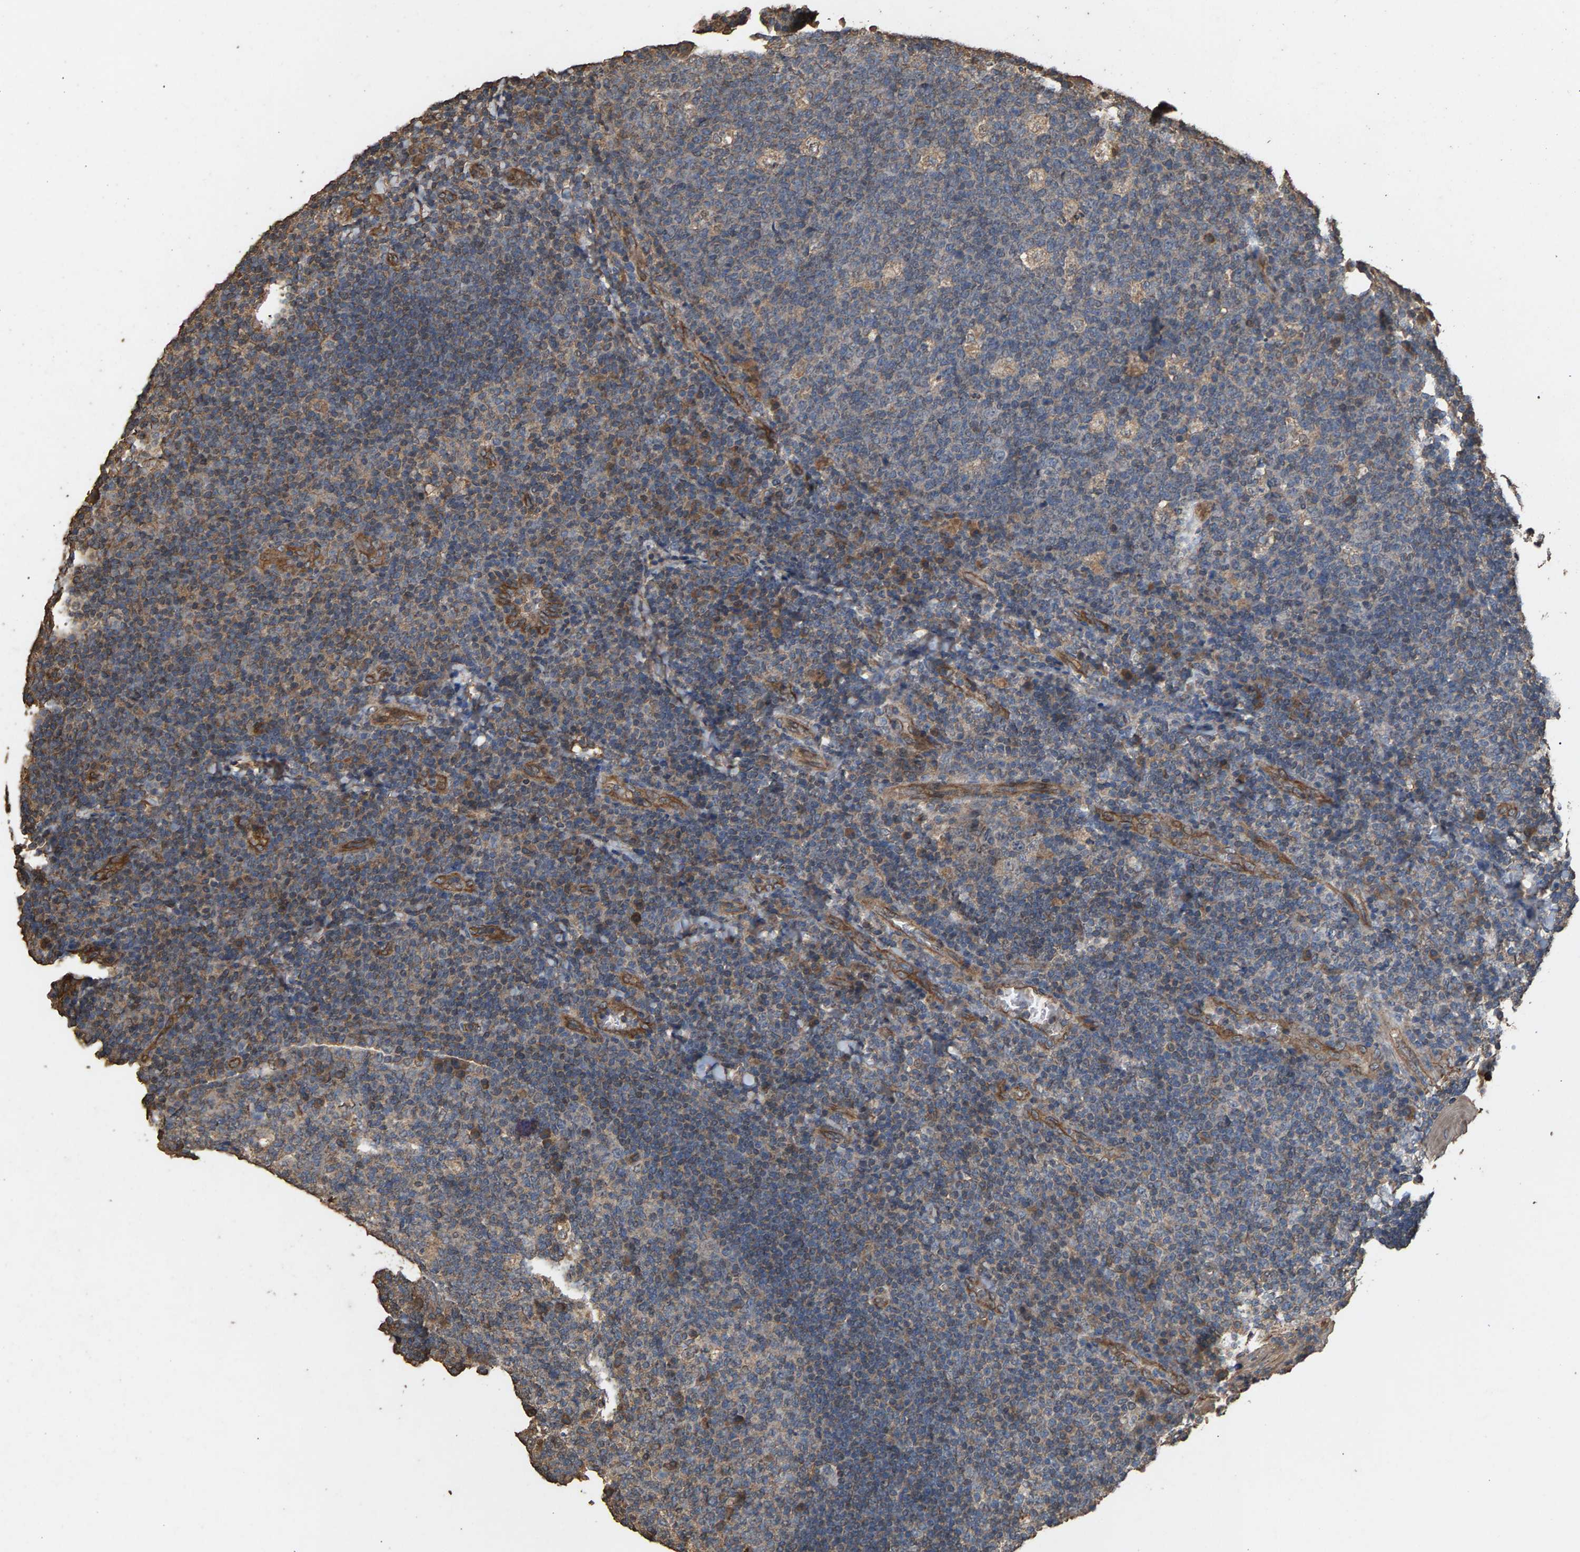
{"staining": {"intensity": "weak", "quantity": "<25%", "location": "cytoplasmic/membranous"}, "tissue": "tonsil", "cell_type": "Germinal center cells", "image_type": "normal", "snomed": [{"axis": "morphology", "description": "Normal tissue, NOS"}, {"axis": "topography", "description": "Tonsil"}], "caption": "There is no significant staining in germinal center cells of tonsil. (DAB (3,3'-diaminobenzidine) immunohistochemistry (IHC) with hematoxylin counter stain).", "gene": "HTRA3", "patient": {"sex": "male", "age": 17}}